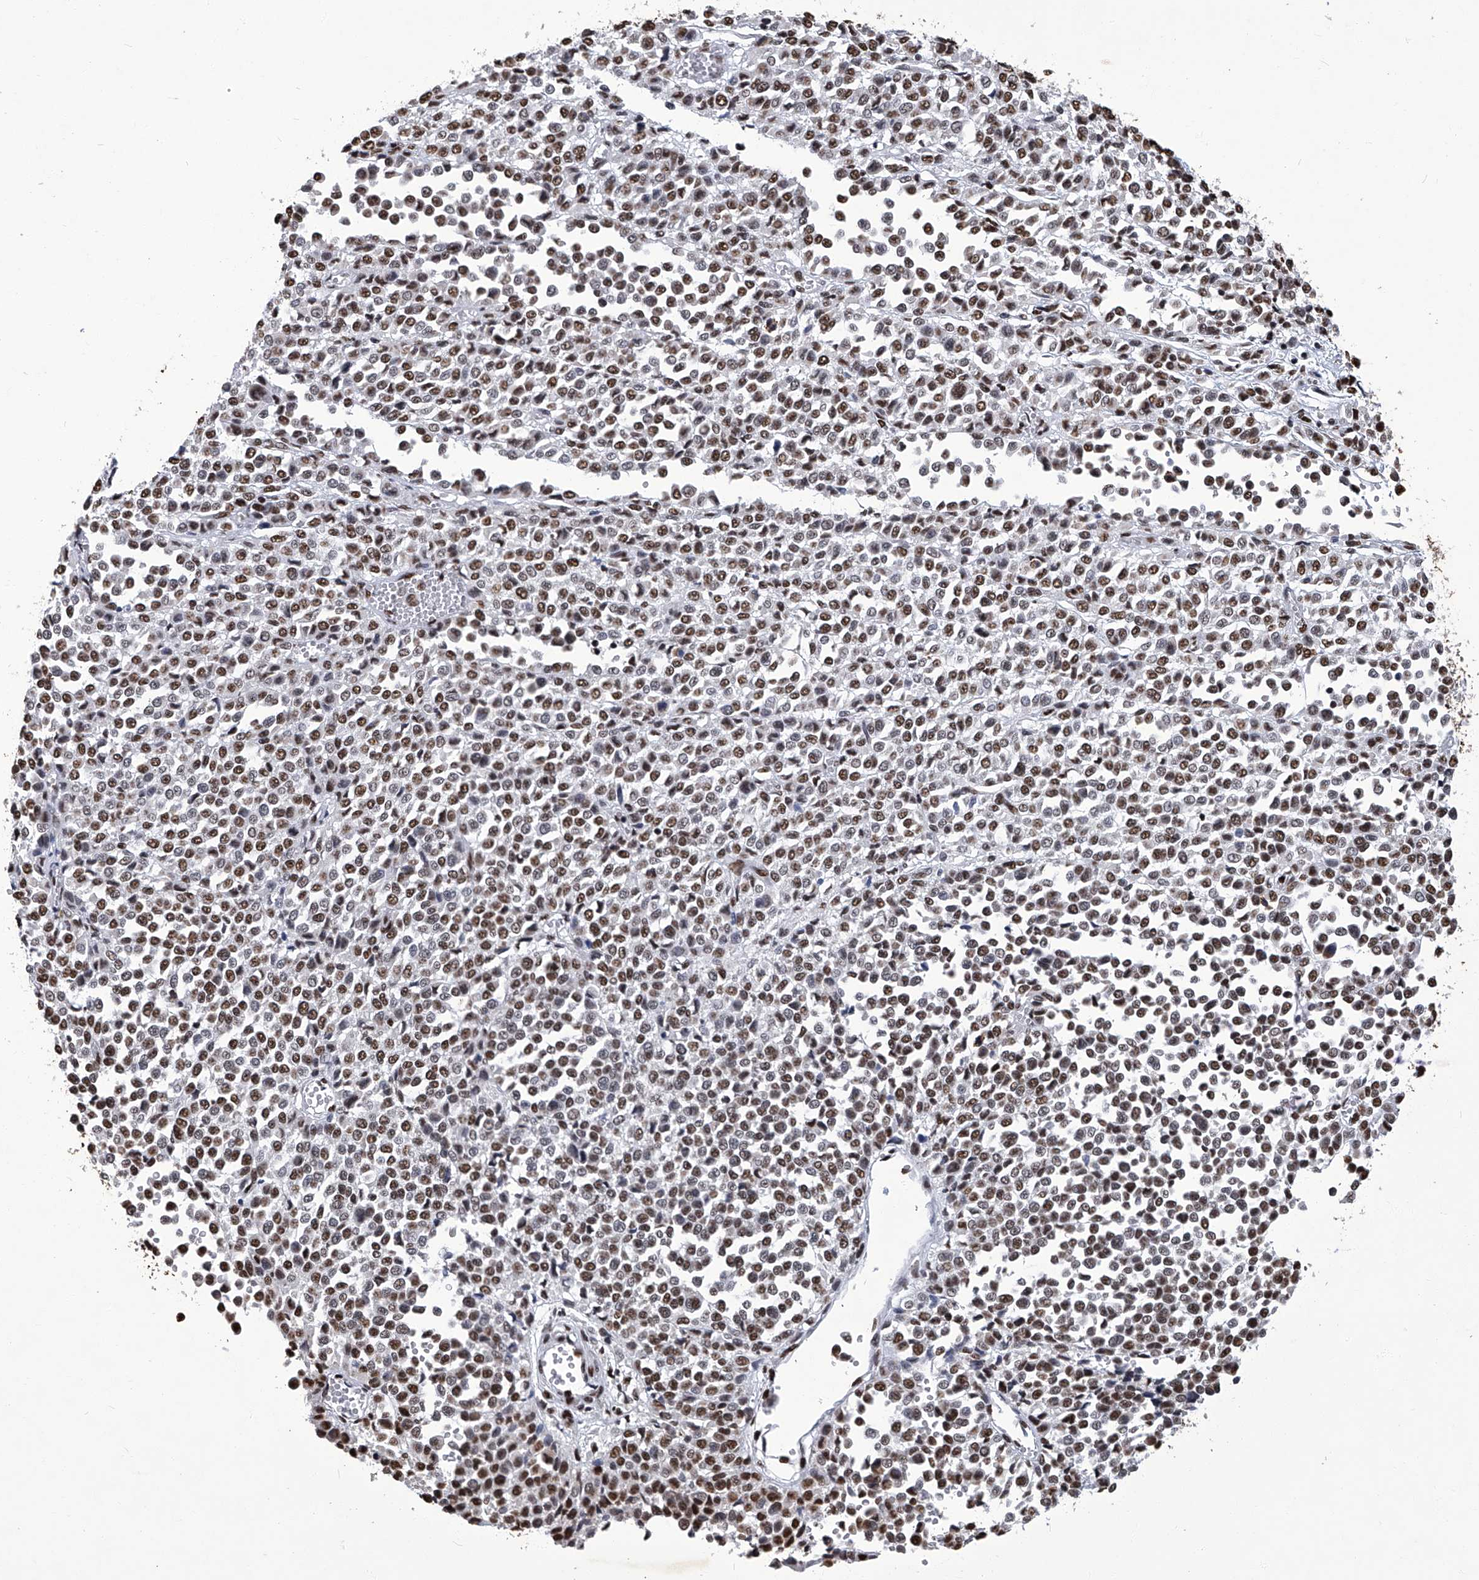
{"staining": {"intensity": "moderate", "quantity": ">75%", "location": "nuclear"}, "tissue": "melanoma", "cell_type": "Tumor cells", "image_type": "cancer", "snomed": [{"axis": "morphology", "description": "Malignant melanoma, Metastatic site"}, {"axis": "topography", "description": "Pancreas"}], "caption": "Protein staining of melanoma tissue shows moderate nuclear positivity in about >75% of tumor cells.", "gene": "HBP1", "patient": {"sex": "female", "age": 30}}